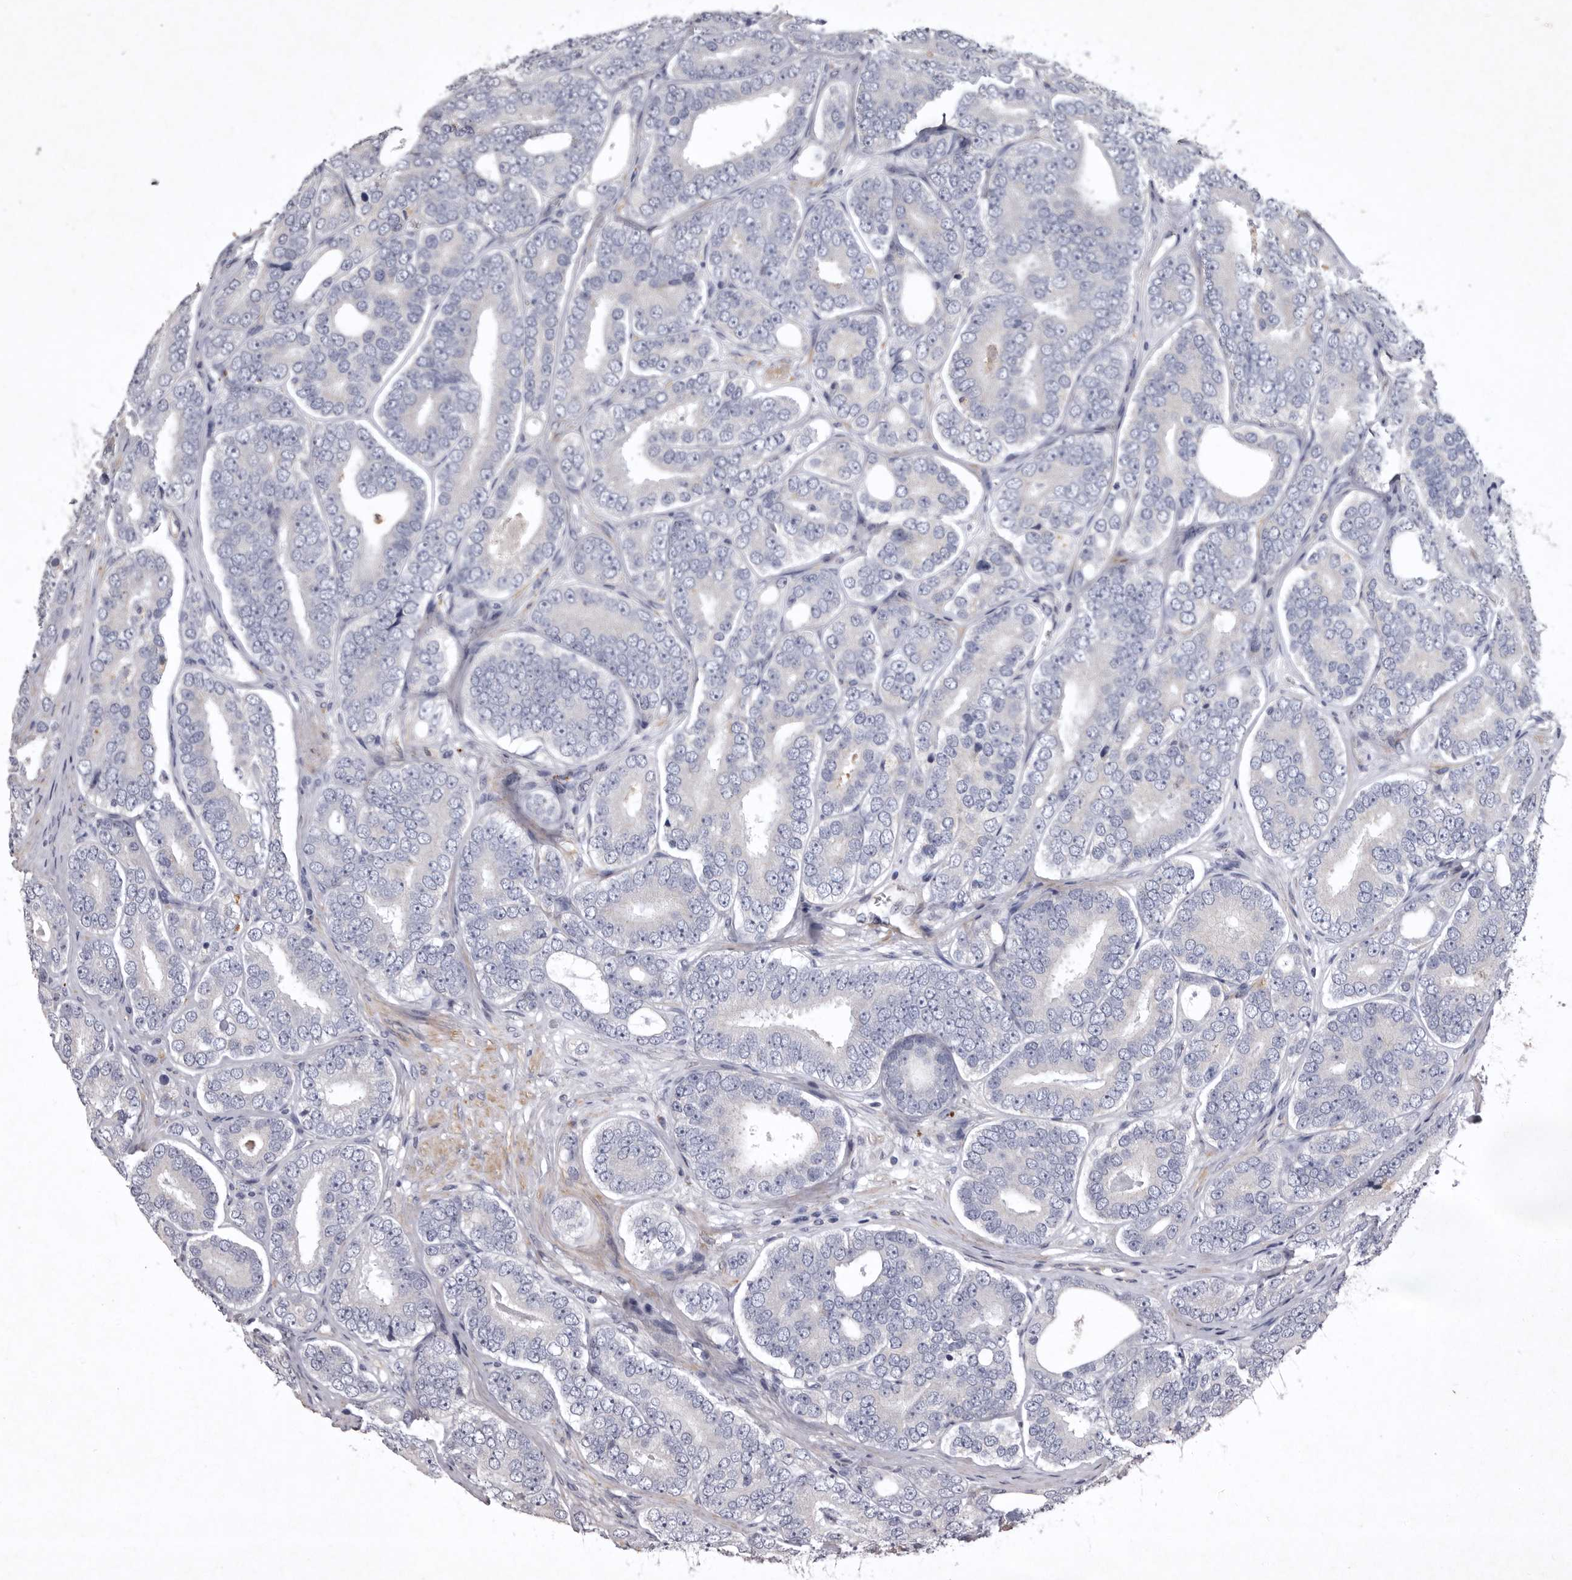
{"staining": {"intensity": "negative", "quantity": "none", "location": "none"}, "tissue": "prostate cancer", "cell_type": "Tumor cells", "image_type": "cancer", "snomed": [{"axis": "morphology", "description": "Adenocarcinoma, High grade"}, {"axis": "topography", "description": "Prostate"}], "caption": "High-grade adenocarcinoma (prostate) was stained to show a protein in brown. There is no significant staining in tumor cells.", "gene": "NKAIN4", "patient": {"sex": "male", "age": 56}}